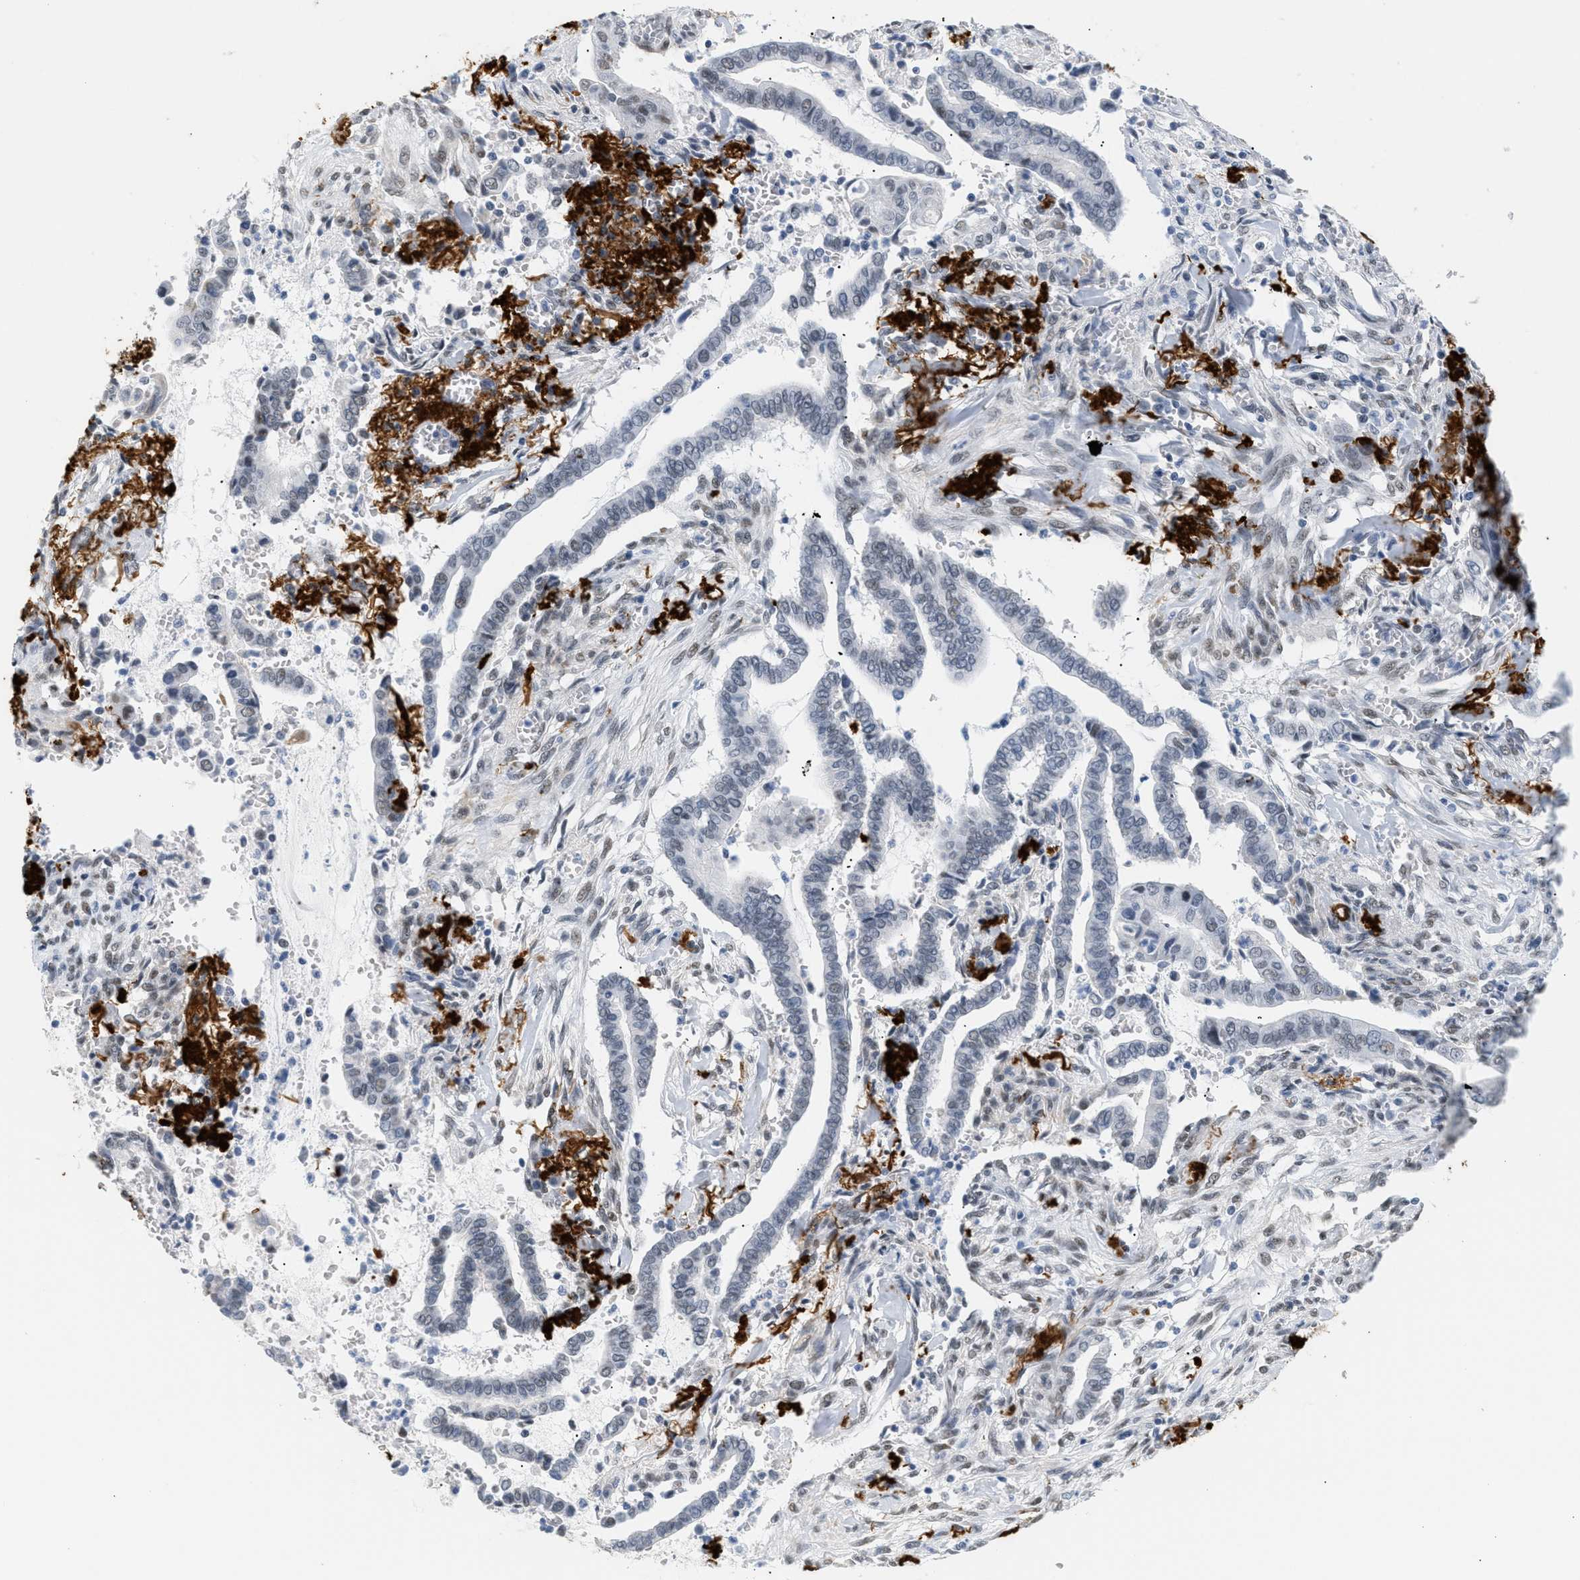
{"staining": {"intensity": "negative", "quantity": "none", "location": "none"}, "tissue": "cervical cancer", "cell_type": "Tumor cells", "image_type": "cancer", "snomed": [{"axis": "morphology", "description": "Adenocarcinoma, NOS"}, {"axis": "topography", "description": "Cervix"}], "caption": "Immunohistochemistry of cervical cancer exhibits no staining in tumor cells.", "gene": "ELN", "patient": {"sex": "female", "age": 44}}